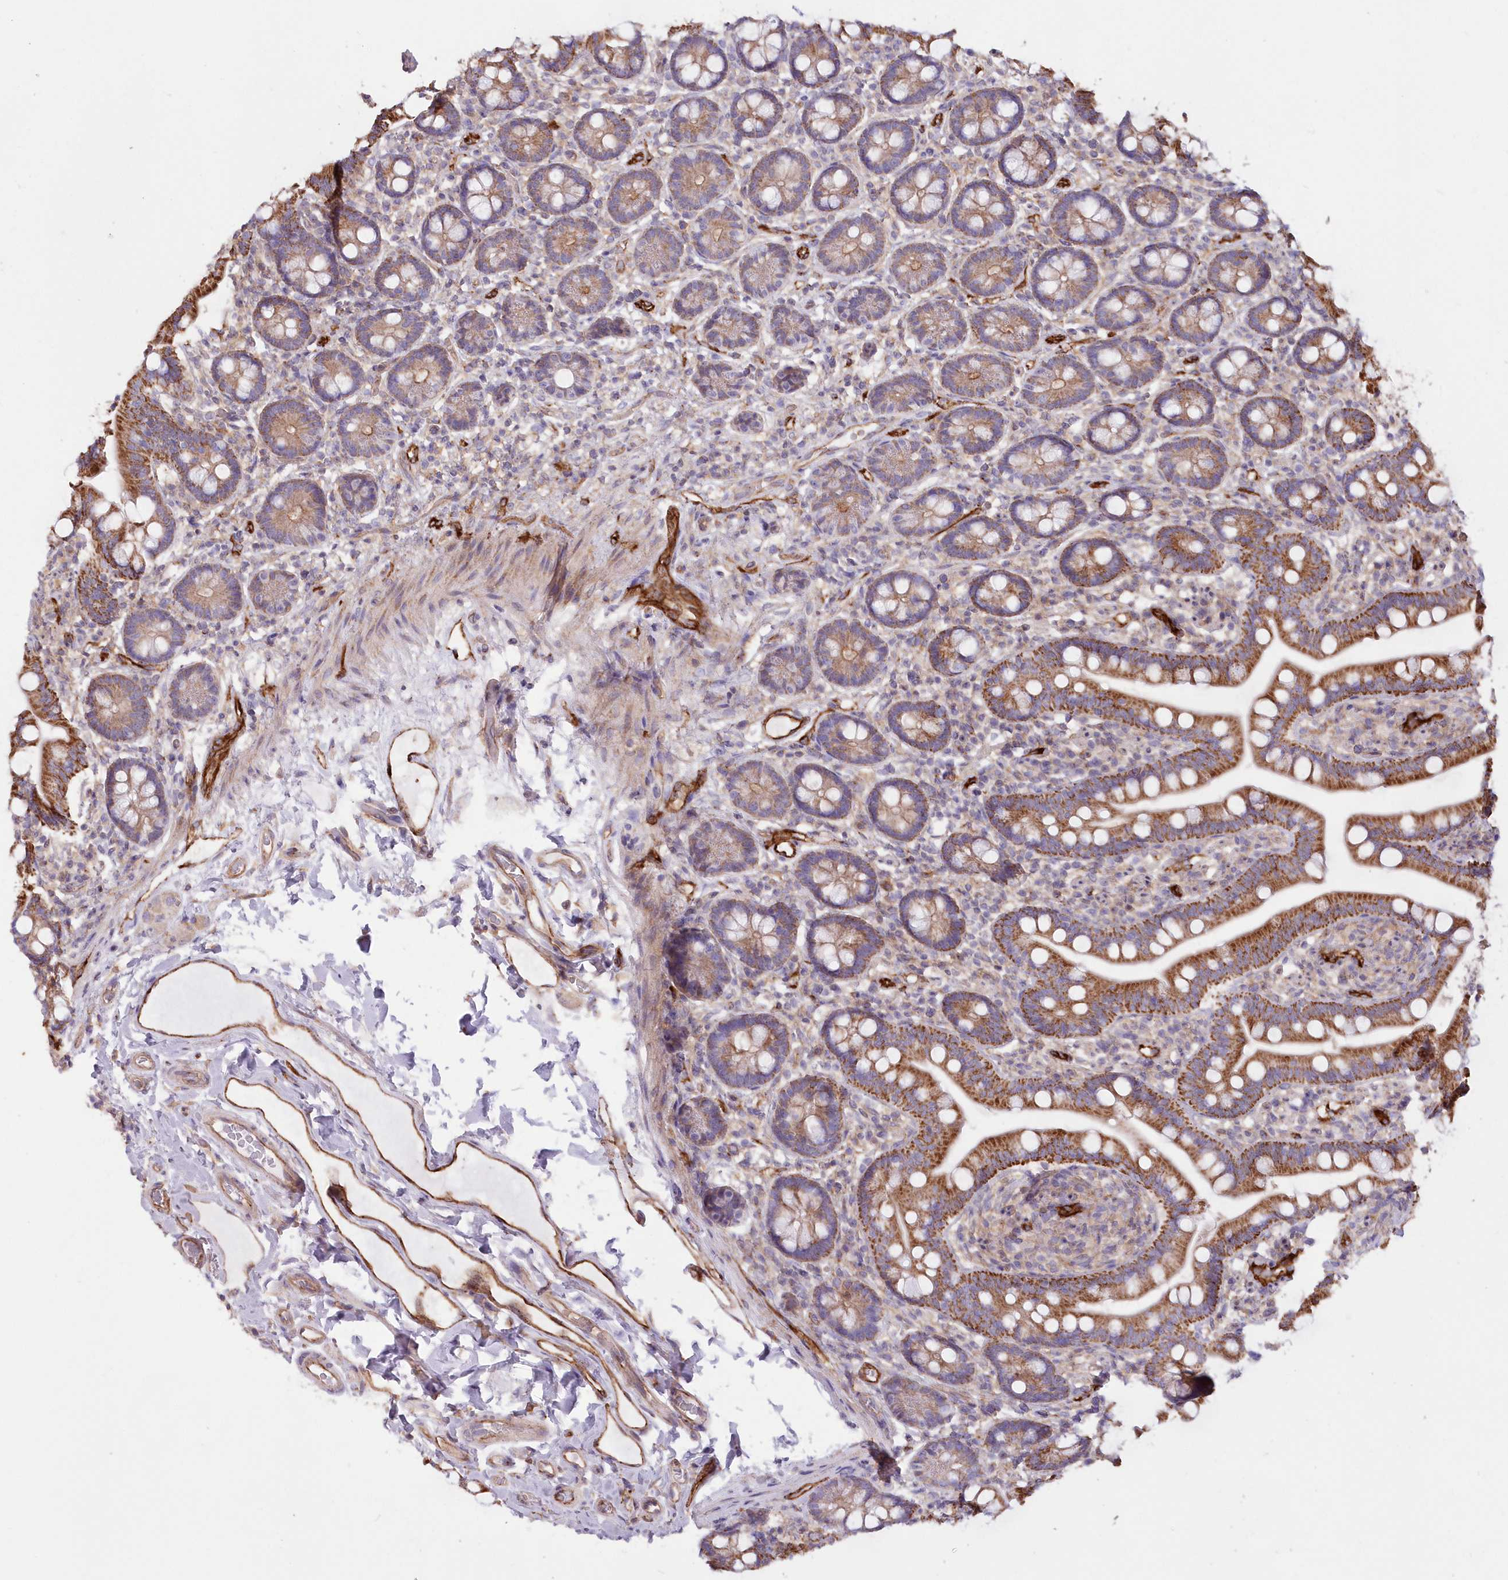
{"staining": {"intensity": "strong", "quantity": "25%-75%", "location": "cytoplasmic/membranous"}, "tissue": "small intestine", "cell_type": "Glandular cells", "image_type": "normal", "snomed": [{"axis": "morphology", "description": "Normal tissue, NOS"}, {"axis": "topography", "description": "Small intestine"}], "caption": "DAB (3,3'-diaminobenzidine) immunohistochemical staining of benign small intestine exhibits strong cytoplasmic/membranous protein expression in approximately 25%-75% of glandular cells.", "gene": "RAB11FIP5", "patient": {"sex": "female", "age": 64}}